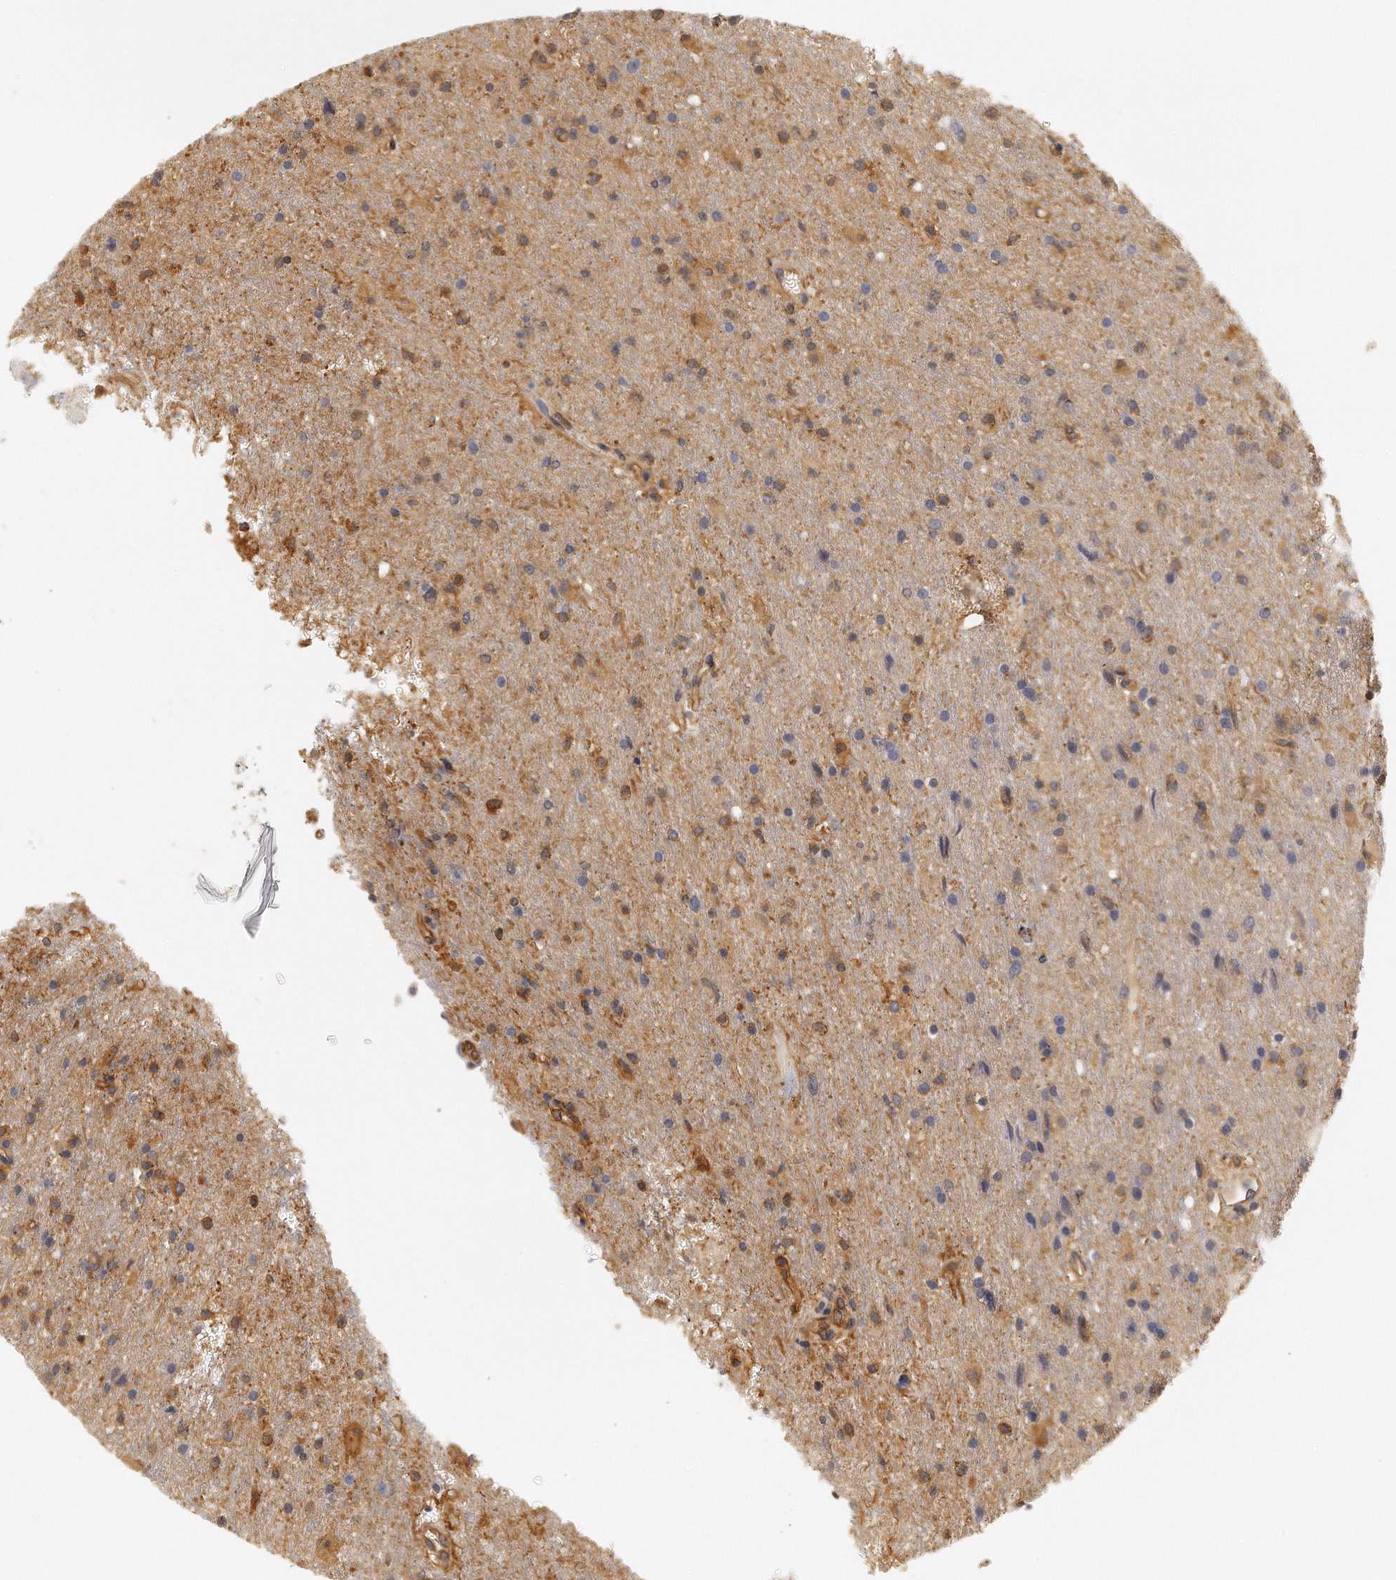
{"staining": {"intensity": "moderate", "quantity": "<25%", "location": "cytoplasmic/membranous"}, "tissue": "glioma", "cell_type": "Tumor cells", "image_type": "cancer", "snomed": [{"axis": "morphology", "description": "Normal tissue, NOS"}, {"axis": "morphology", "description": "Glioma, malignant, High grade"}, {"axis": "topography", "description": "Cerebral cortex"}], "caption": "Malignant glioma (high-grade) was stained to show a protein in brown. There is low levels of moderate cytoplasmic/membranous expression in approximately <25% of tumor cells.", "gene": "CHST7", "patient": {"sex": "male", "age": 56}}